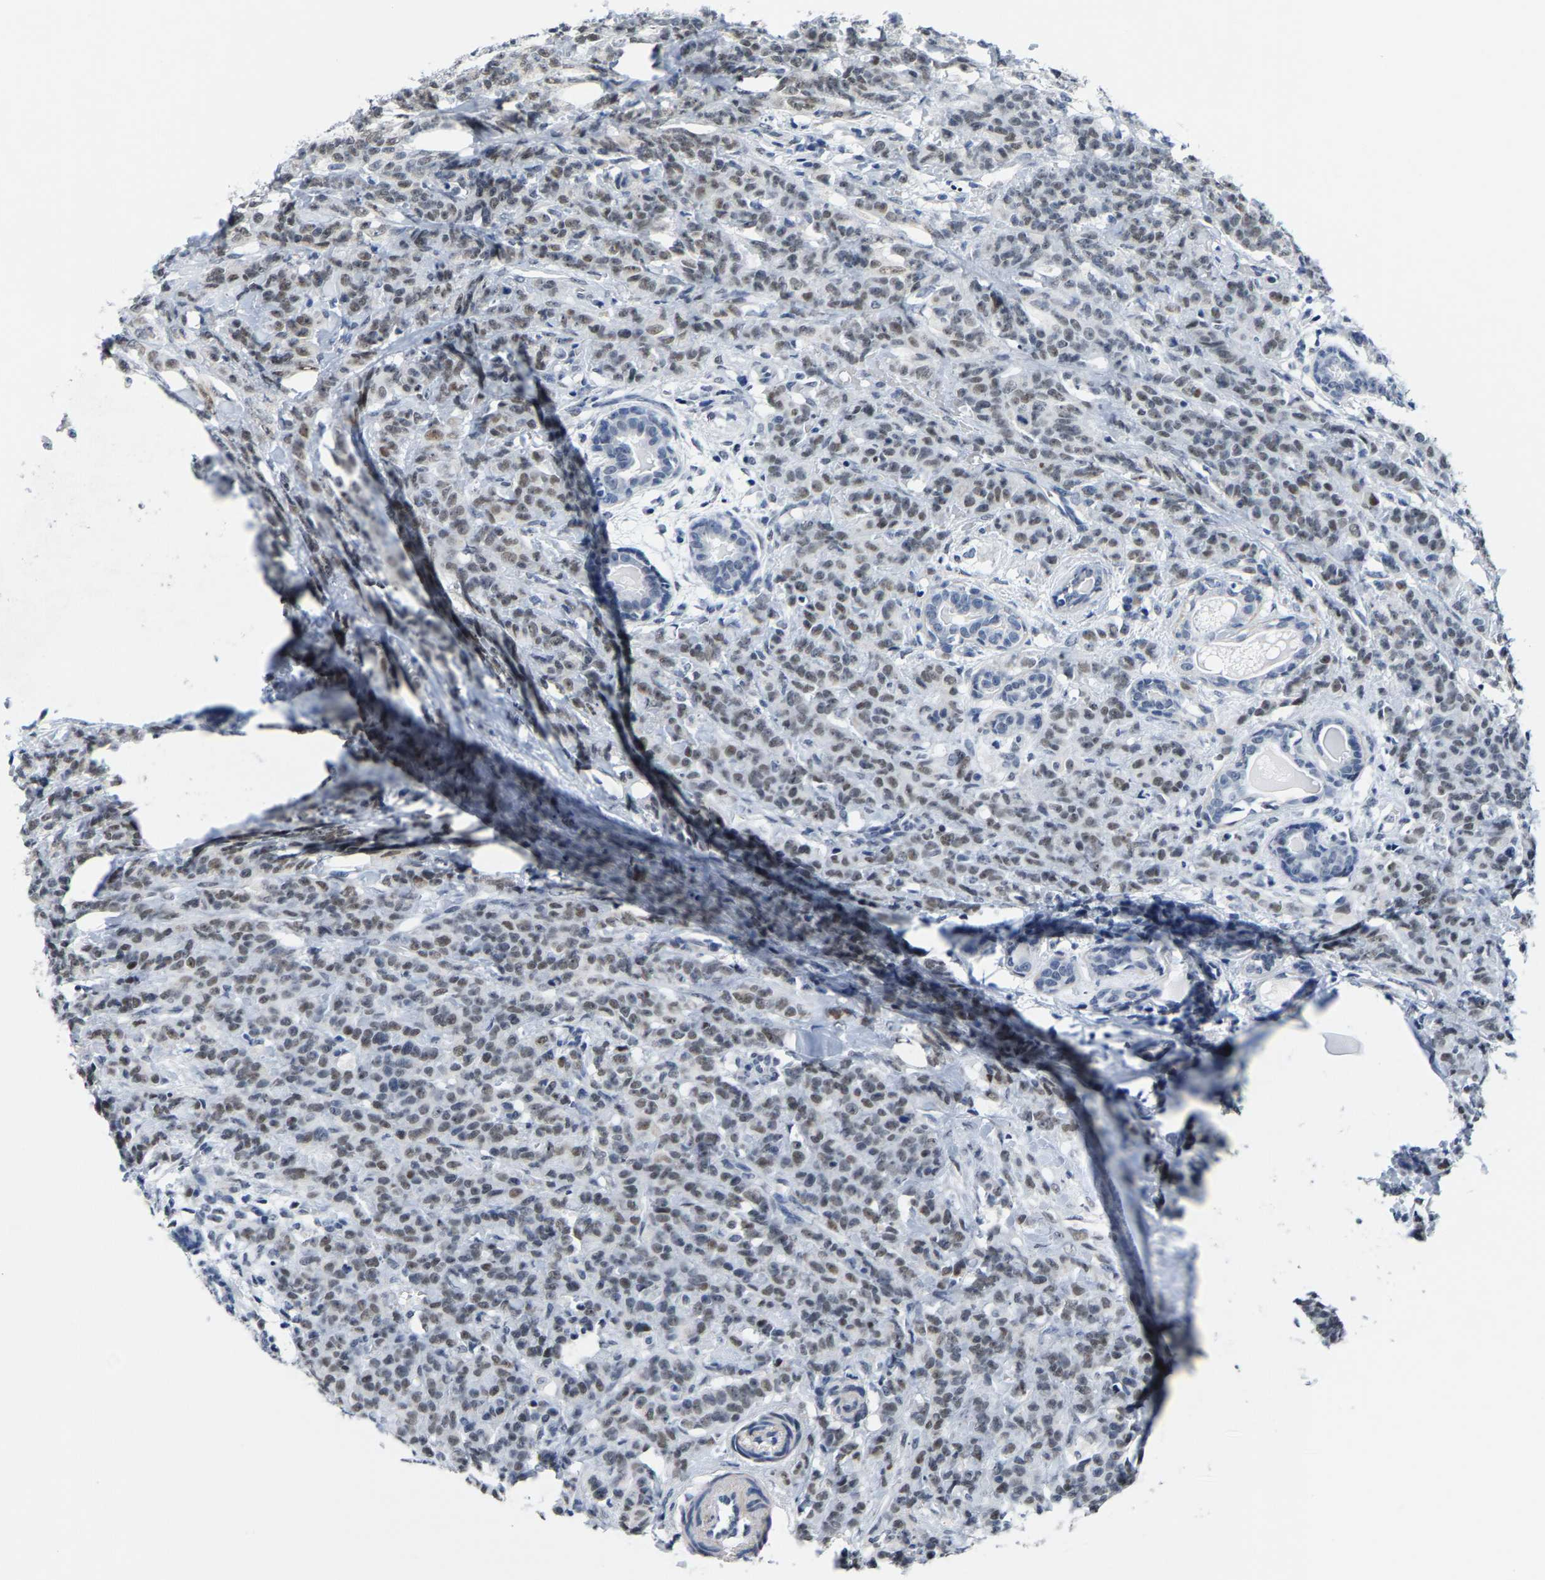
{"staining": {"intensity": "weak", "quantity": "25%-75%", "location": "nuclear"}, "tissue": "breast cancer", "cell_type": "Tumor cells", "image_type": "cancer", "snomed": [{"axis": "morphology", "description": "Normal tissue, NOS"}, {"axis": "morphology", "description": "Duct carcinoma"}, {"axis": "topography", "description": "Breast"}], "caption": "Human invasive ductal carcinoma (breast) stained for a protein (brown) shows weak nuclear positive staining in approximately 25%-75% of tumor cells.", "gene": "SETD1B", "patient": {"sex": "female", "age": 40}}